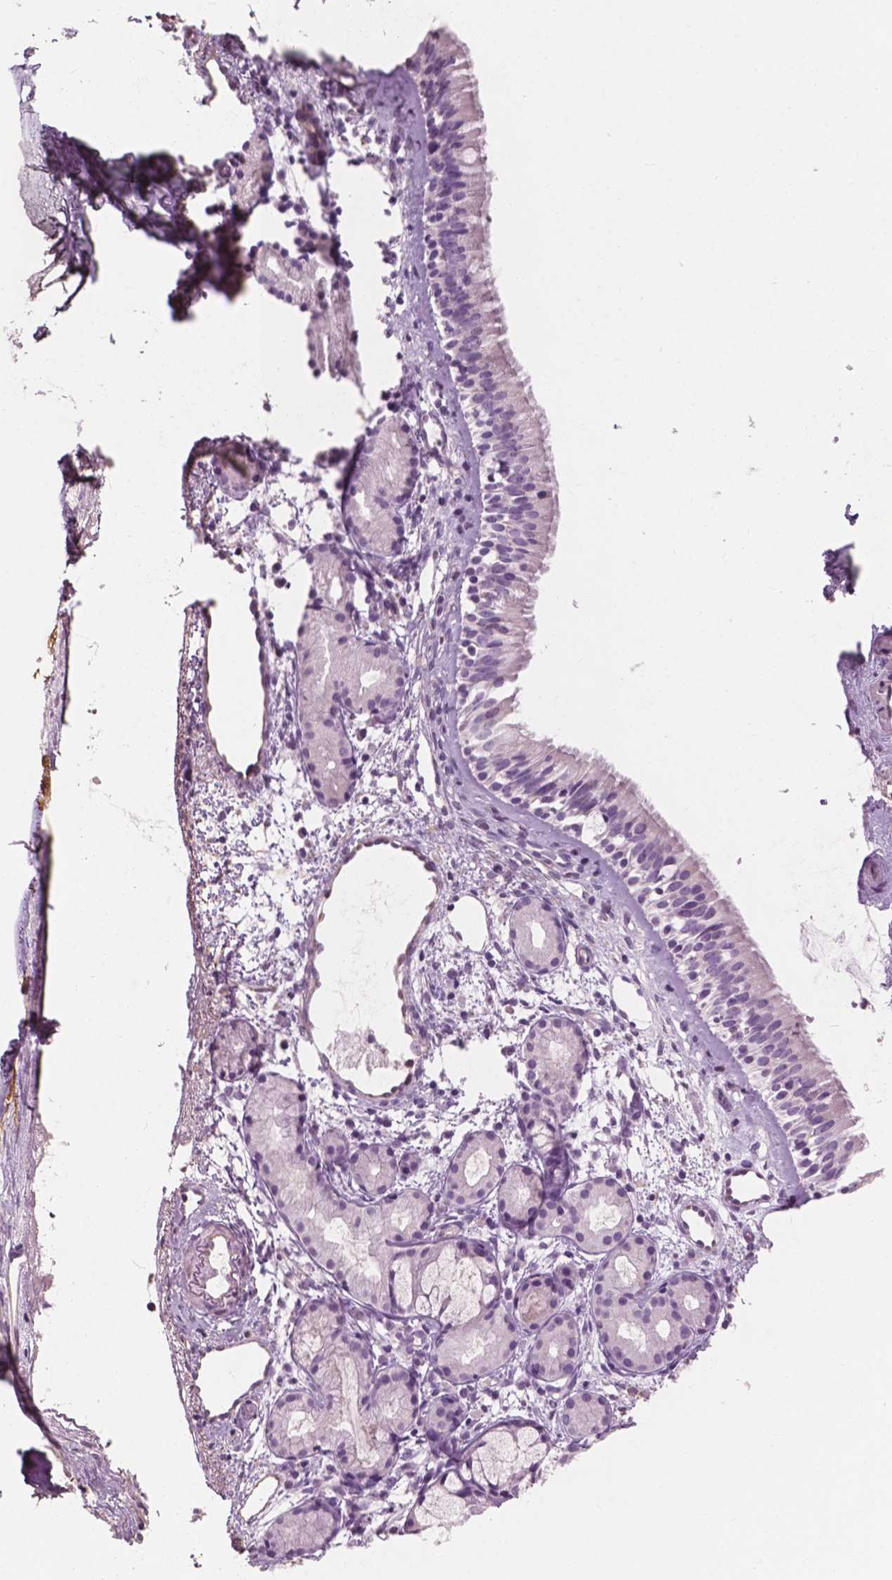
{"staining": {"intensity": "negative", "quantity": "none", "location": "none"}, "tissue": "nasopharynx", "cell_type": "Respiratory epithelial cells", "image_type": "normal", "snomed": [{"axis": "morphology", "description": "Normal tissue, NOS"}, {"axis": "topography", "description": "Nasopharynx"}], "caption": "This is a photomicrograph of IHC staining of benign nasopharynx, which shows no expression in respiratory epithelial cells.", "gene": "AWAT1", "patient": {"sex": "female", "age": 52}}